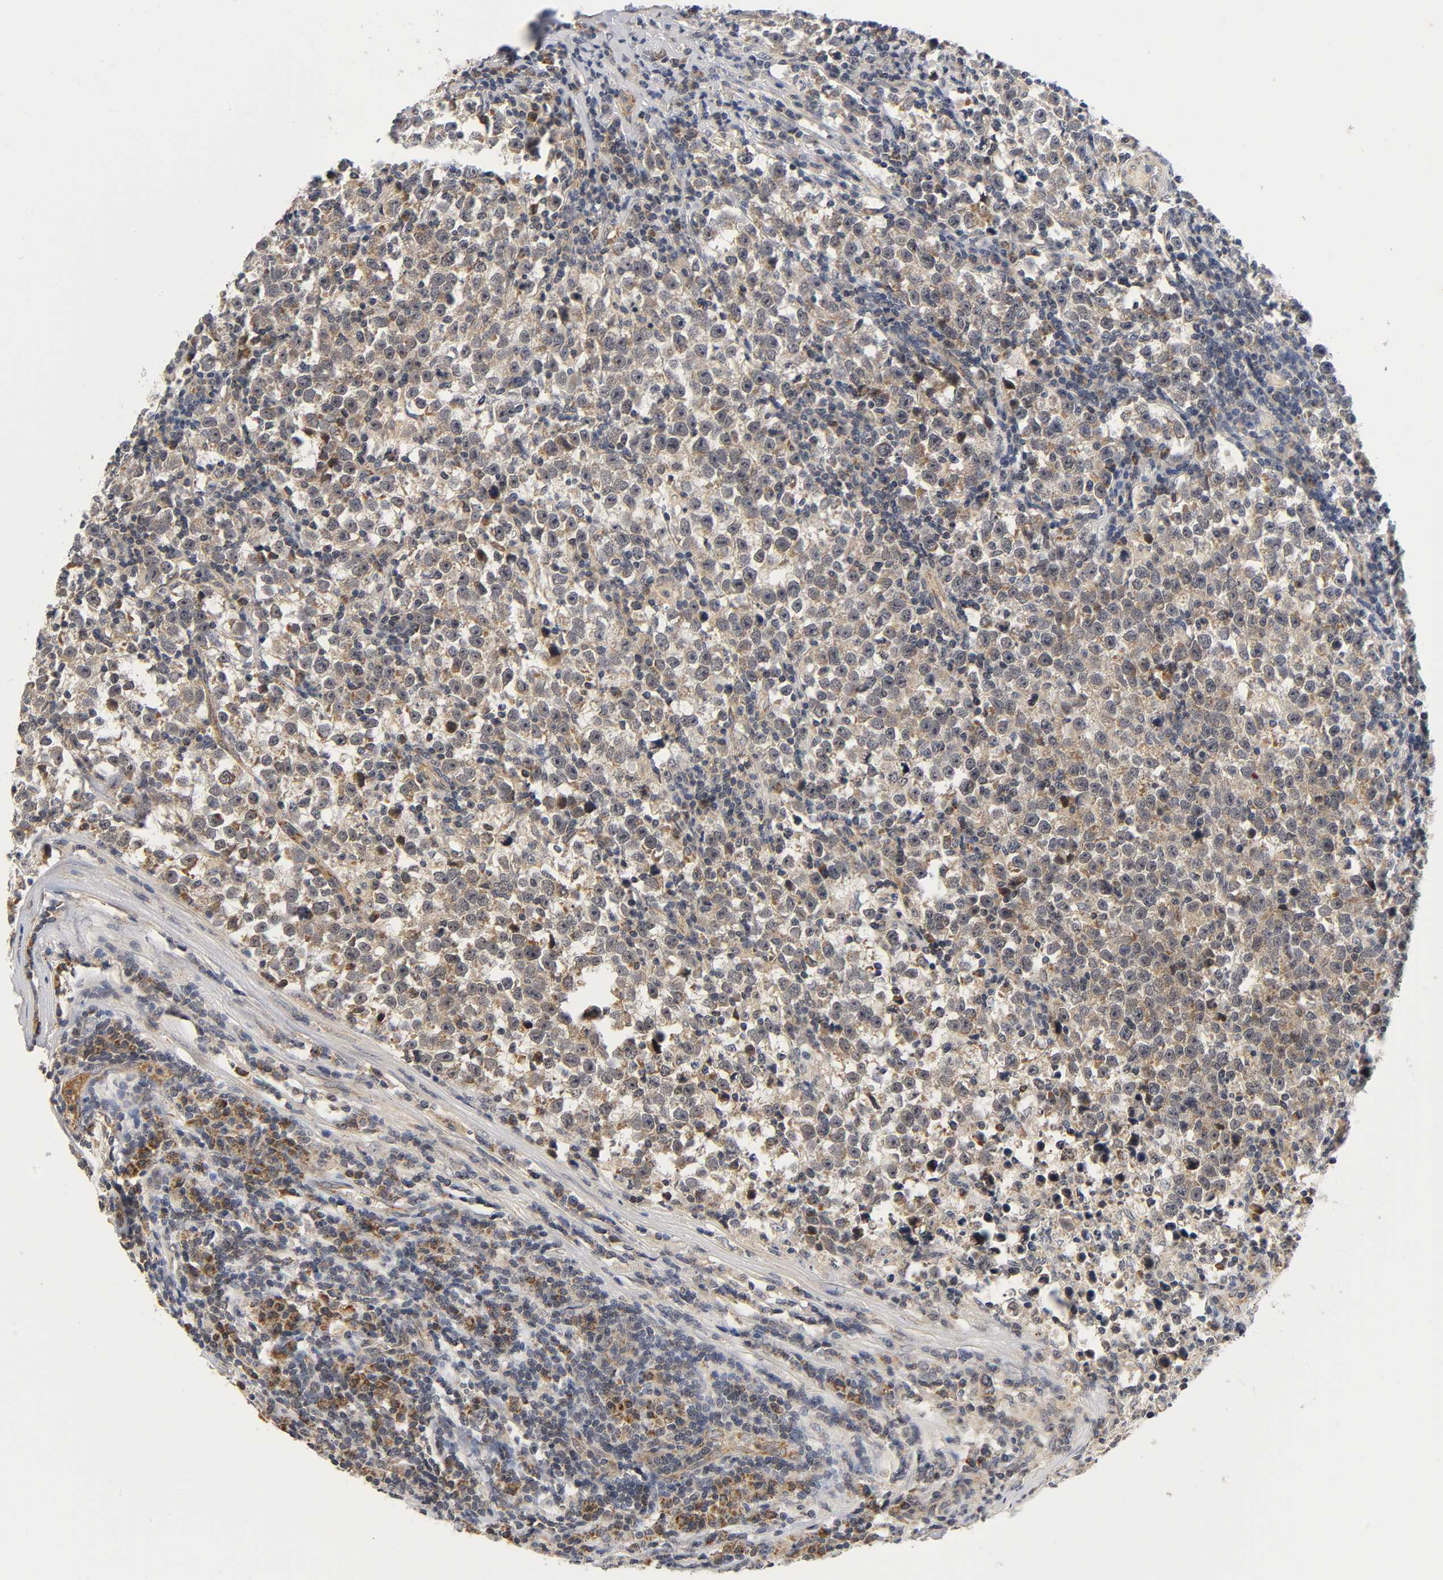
{"staining": {"intensity": "weak", "quantity": ">75%", "location": "cytoplasmic/membranous"}, "tissue": "testis cancer", "cell_type": "Tumor cells", "image_type": "cancer", "snomed": [{"axis": "morphology", "description": "Seminoma, NOS"}, {"axis": "topography", "description": "Testis"}], "caption": "Weak cytoplasmic/membranous protein positivity is seen in about >75% of tumor cells in testis cancer (seminoma).", "gene": "NRP1", "patient": {"sex": "male", "age": 43}}